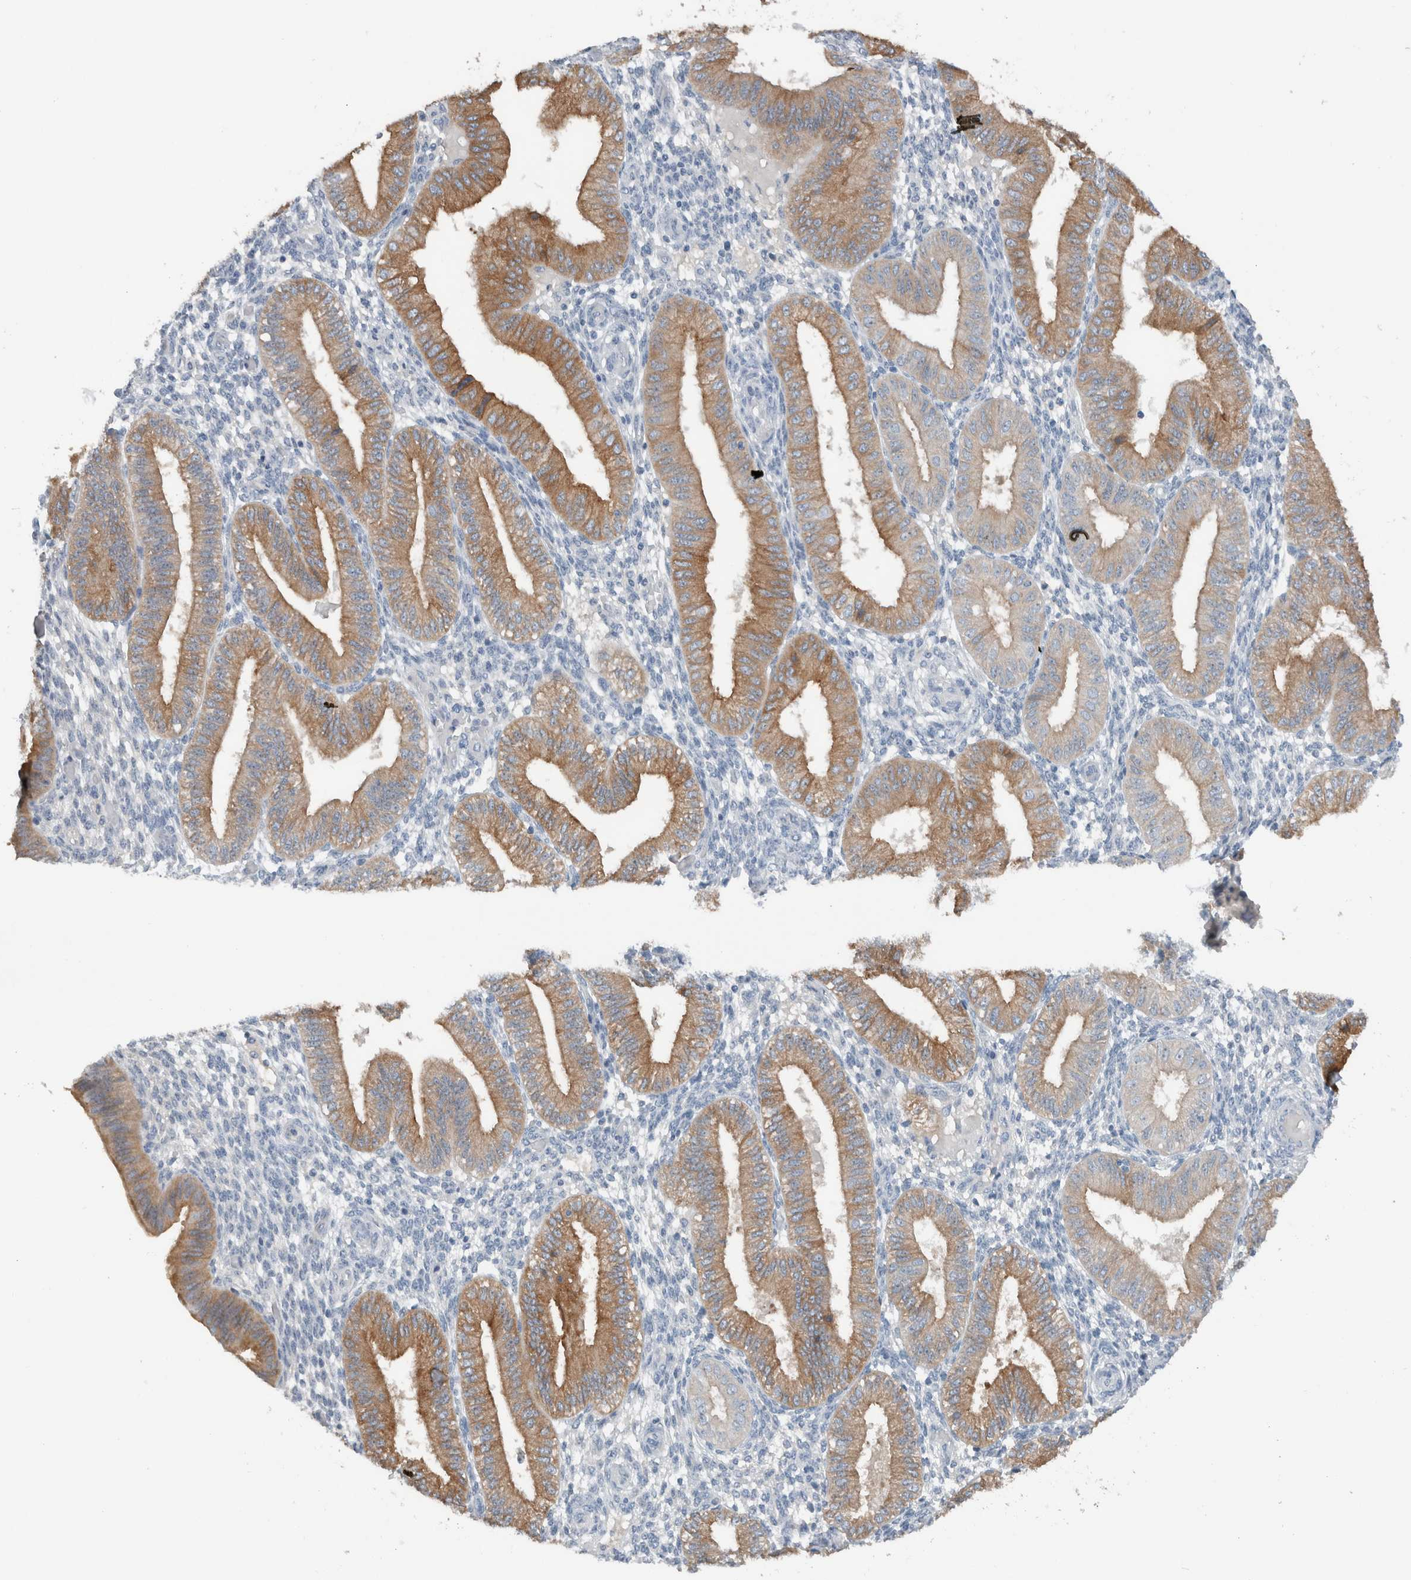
{"staining": {"intensity": "negative", "quantity": "none", "location": "none"}, "tissue": "endometrium", "cell_type": "Cells in endometrial stroma", "image_type": "normal", "snomed": [{"axis": "morphology", "description": "Normal tissue, NOS"}, {"axis": "topography", "description": "Endometrium"}], "caption": "Benign endometrium was stained to show a protein in brown. There is no significant expression in cells in endometrial stroma. (DAB immunohistochemistry visualized using brightfield microscopy, high magnification).", "gene": "DUOX1", "patient": {"sex": "female", "age": 39}}